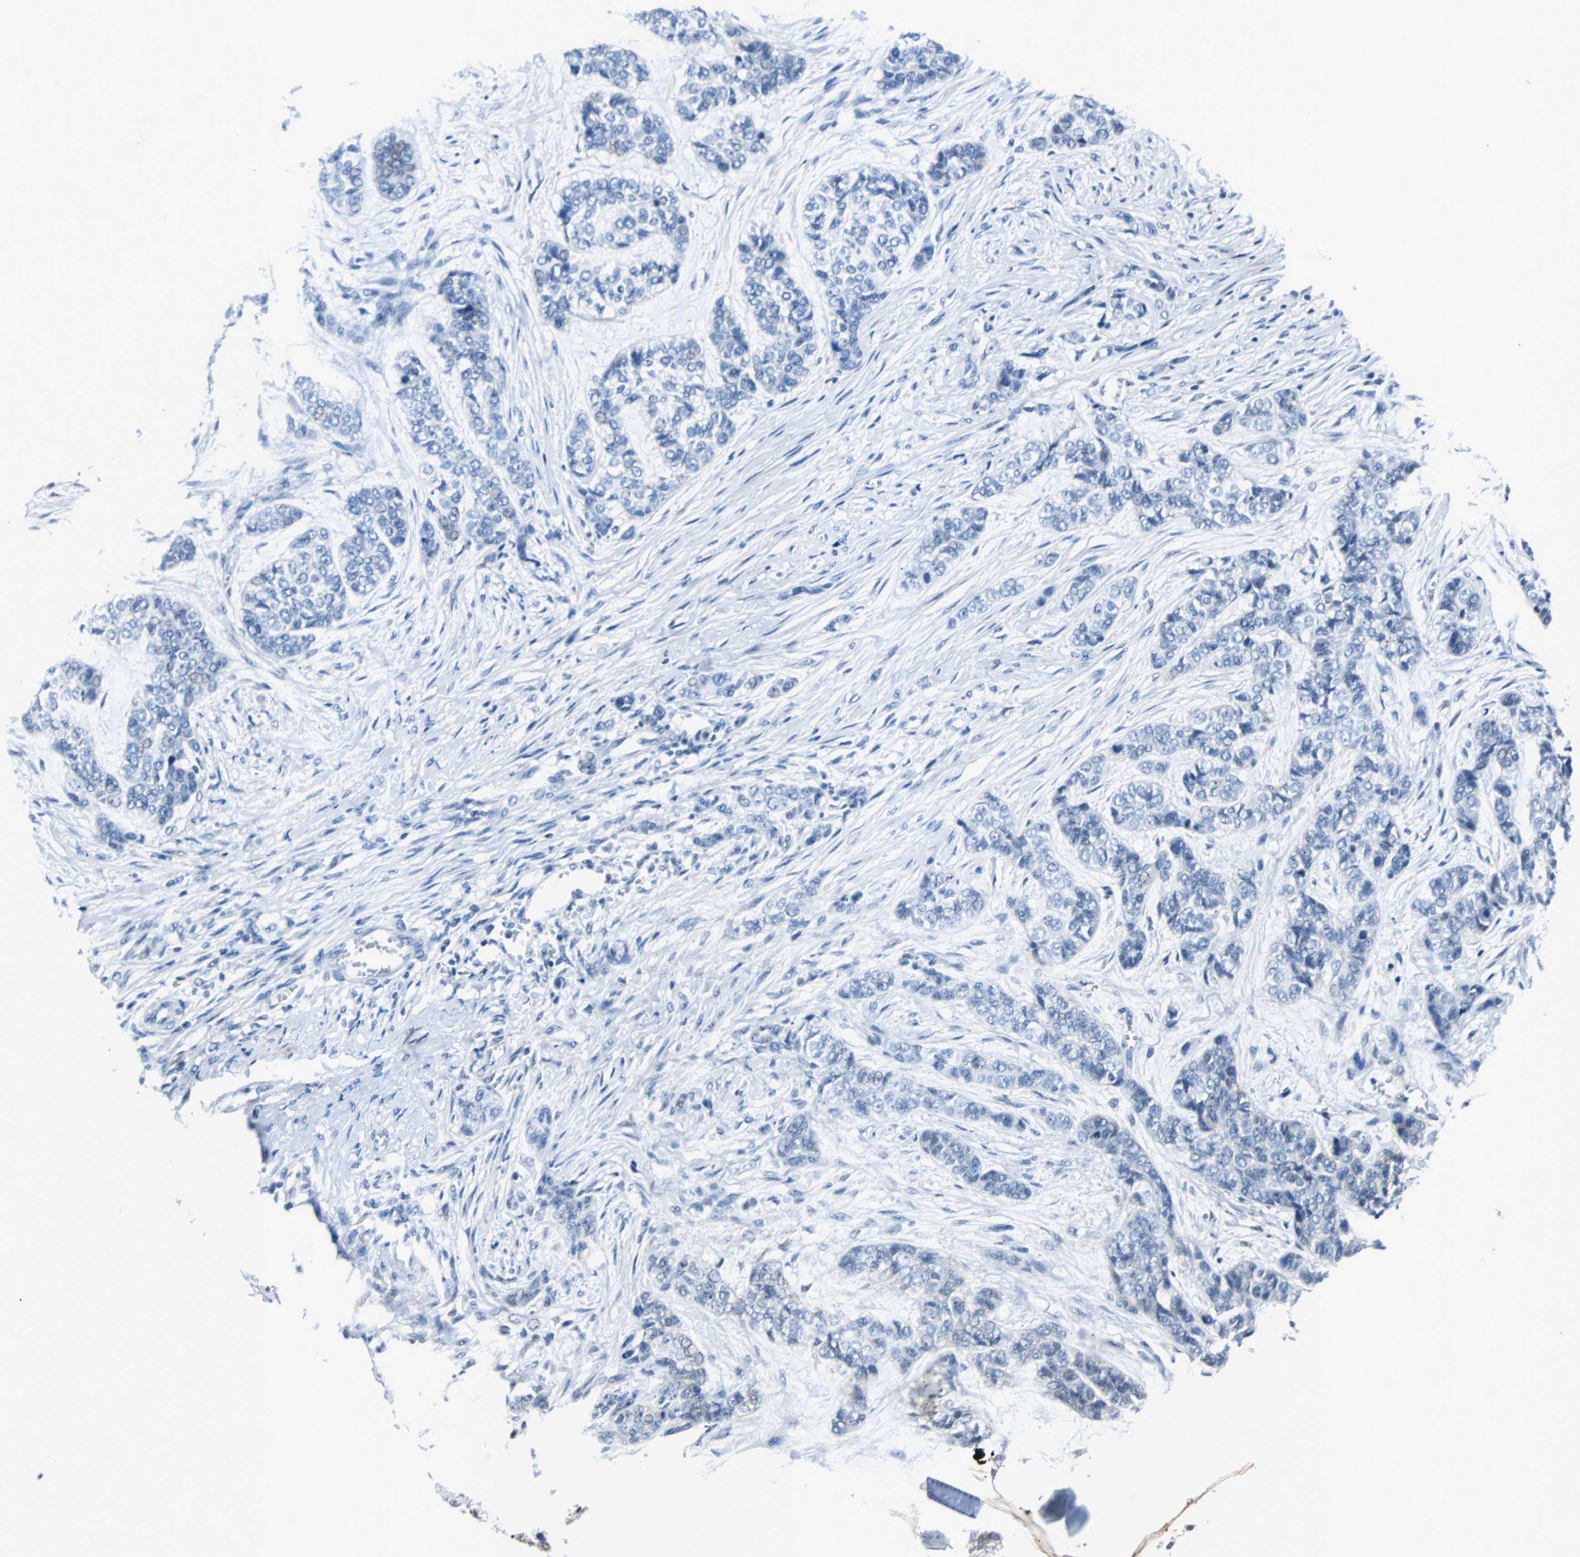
{"staining": {"intensity": "negative", "quantity": "none", "location": "none"}, "tissue": "skin cancer", "cell_type": "Tumor cells", "image_type": "cancer", "snomed": [{"axis": "morphology", "description": "Basal cell carcinoma"}, {"axis": "topography", "description": "Skin"}], "caption": "Tumor cells are negative for protein expression in human skin cancer (basal cell carcinoma).", "gene": "ZHX2", "patient": {"sex": "female", "age": 64}}